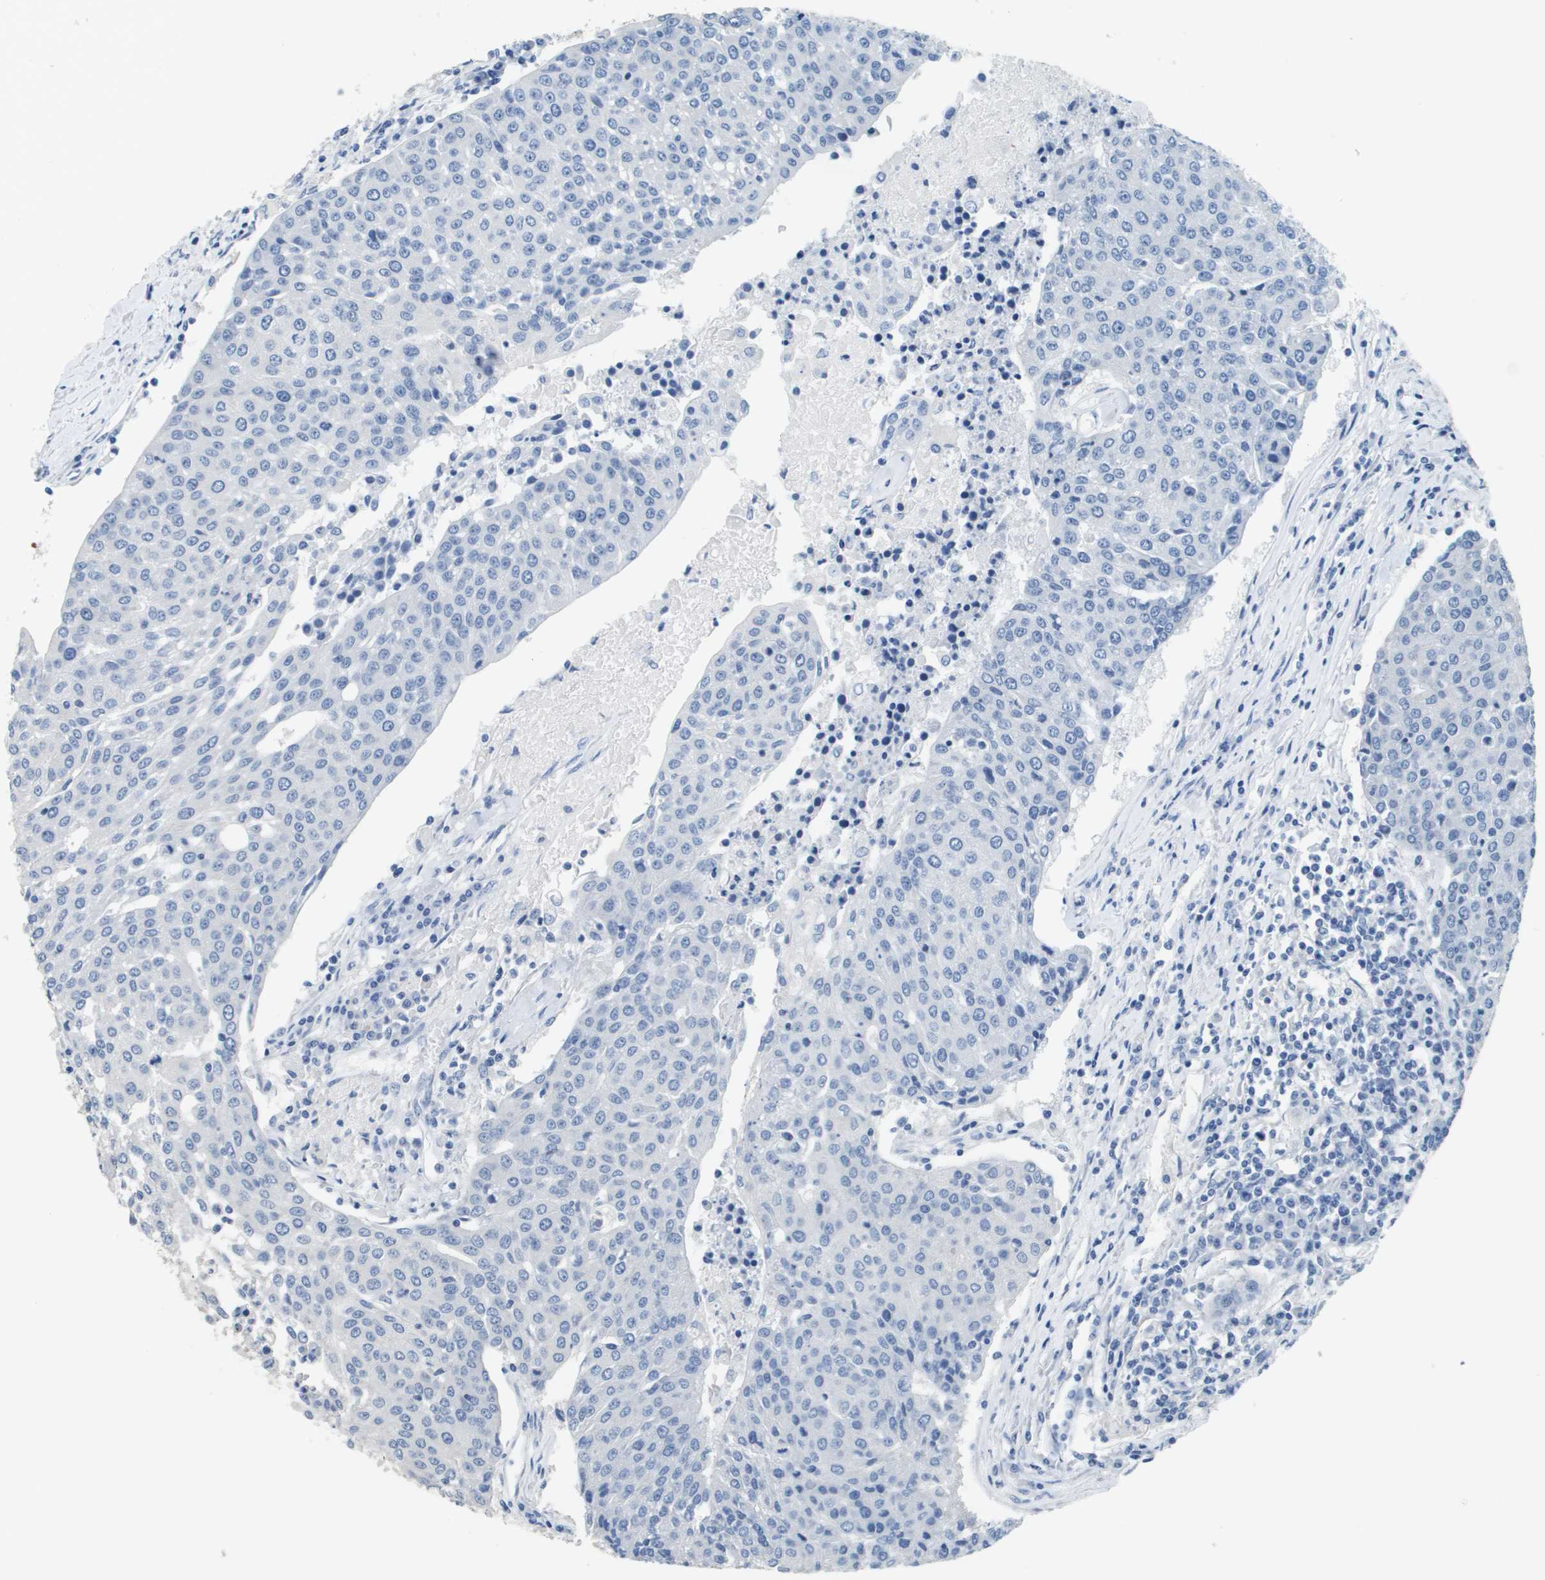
{"staining": {"intensity": "negative", "quantity": "none", "location": "none"}, "tissue": "urothelial cancer", "cell_type": "Tumor cells", "image_type": "cancer", "snomed": [{"axis": "morphology", "description": "Urothelial carcinoma, High grade"}, {"axis": "topography", "description": "Urinary bladder"}], "caption": "Tumor cells are negative for brown protein staining in urothelial cancer.", "gene": "MT3", "patient": {"sex": "female", "age": 85}}